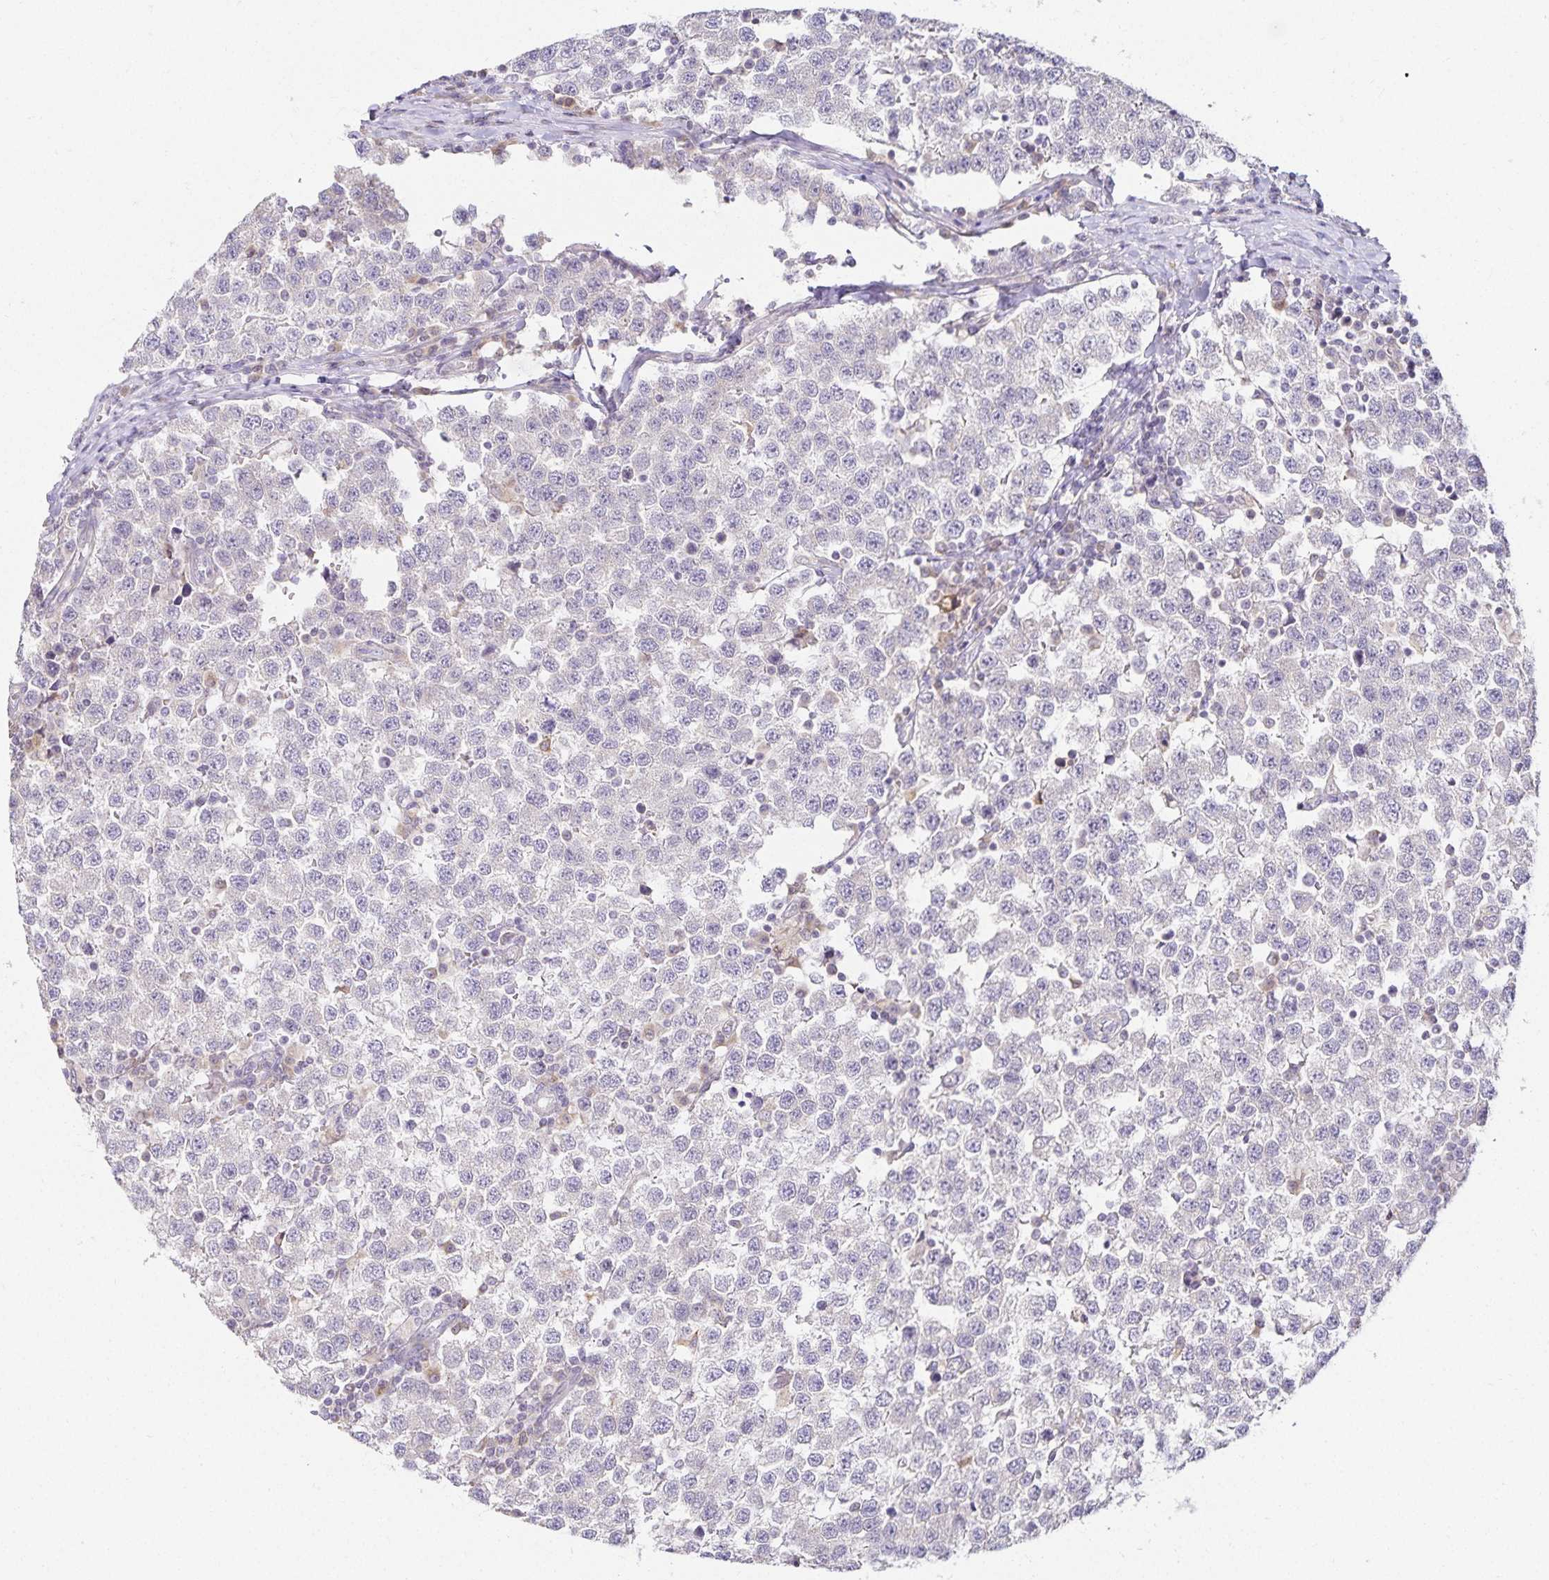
{"staining": {"intensity": "negative", "quantity": "none", "location": "none"}, "tissue": "testis cancer", "cell_type": "Tumor cells", "image_type": "cancer", "snomed": [{"axis": "morphology", "description": "Seminoma, NOS"}, {"axis": "topography", "description": "Testis"}], "caption": "This photomicrograph is of testis cancer (seminoma) stained with immunohistochemistry (IHC) to label a protein in brown with the nuclei are counter-stained blue. There is no expression in tumor cells. (Brightfield microscopy of DAB immunohistochemistry at high magnification).", "gene": "GP2", "patient": {"sex": "male", "age": 34}}